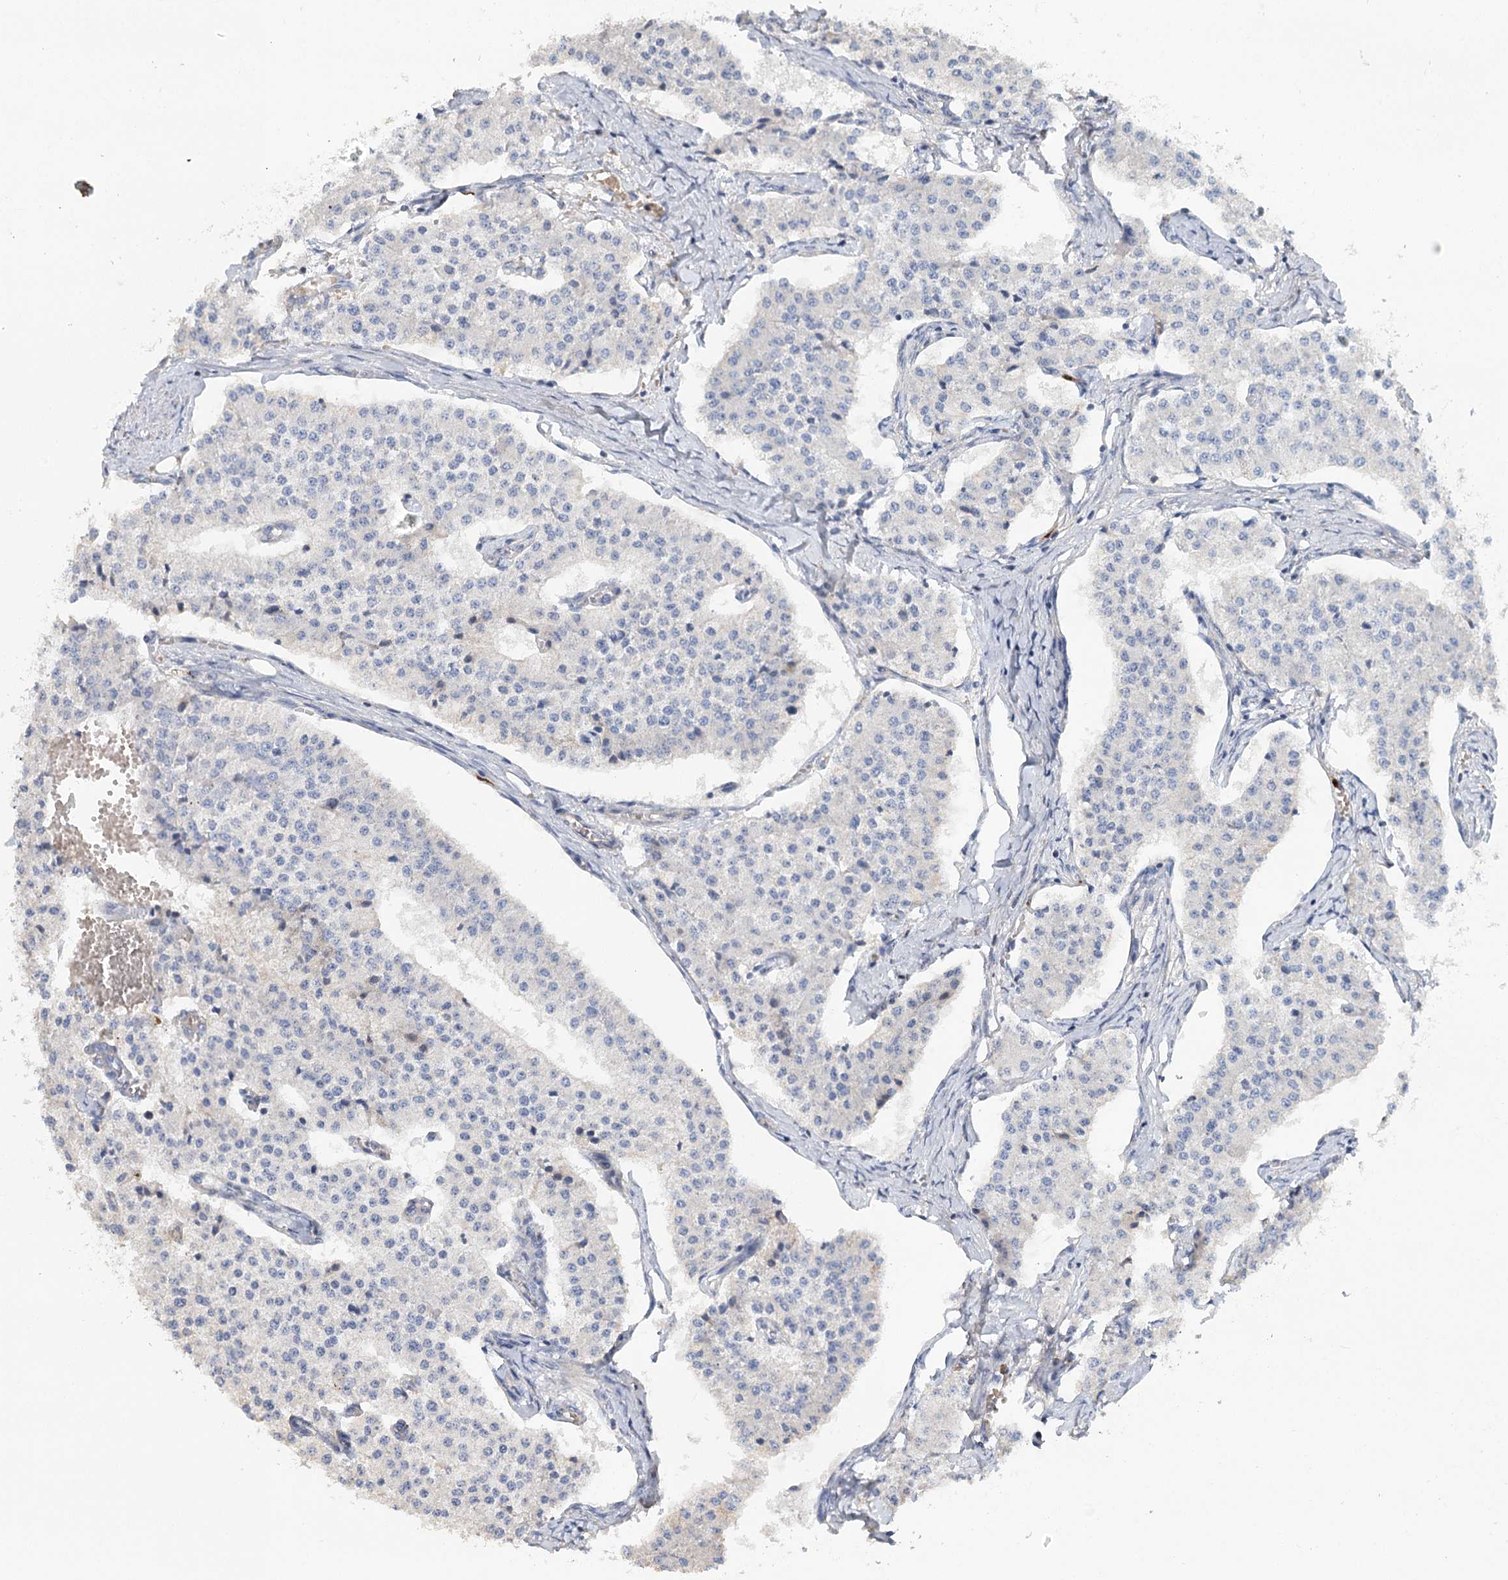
{"staining": {"intensity": "negative", "quantity": "none", "location": "none"}, "tissue": "carcinoid", "cell_type": "Tumor cells", "image_type": "cancer", "snomed": [{"axis": "morphology", "description": "Carcinoid, malignant, NOS"}, {"axis": "topography", "description": "Colon"}], "caption": "A high-resolution photomicrograph shows IHC staining of carcinoid, which exhibits no significant expression in tumor cells.", "gene": "EPB41L5", "patient": {"sex": "female", "age": 52}}